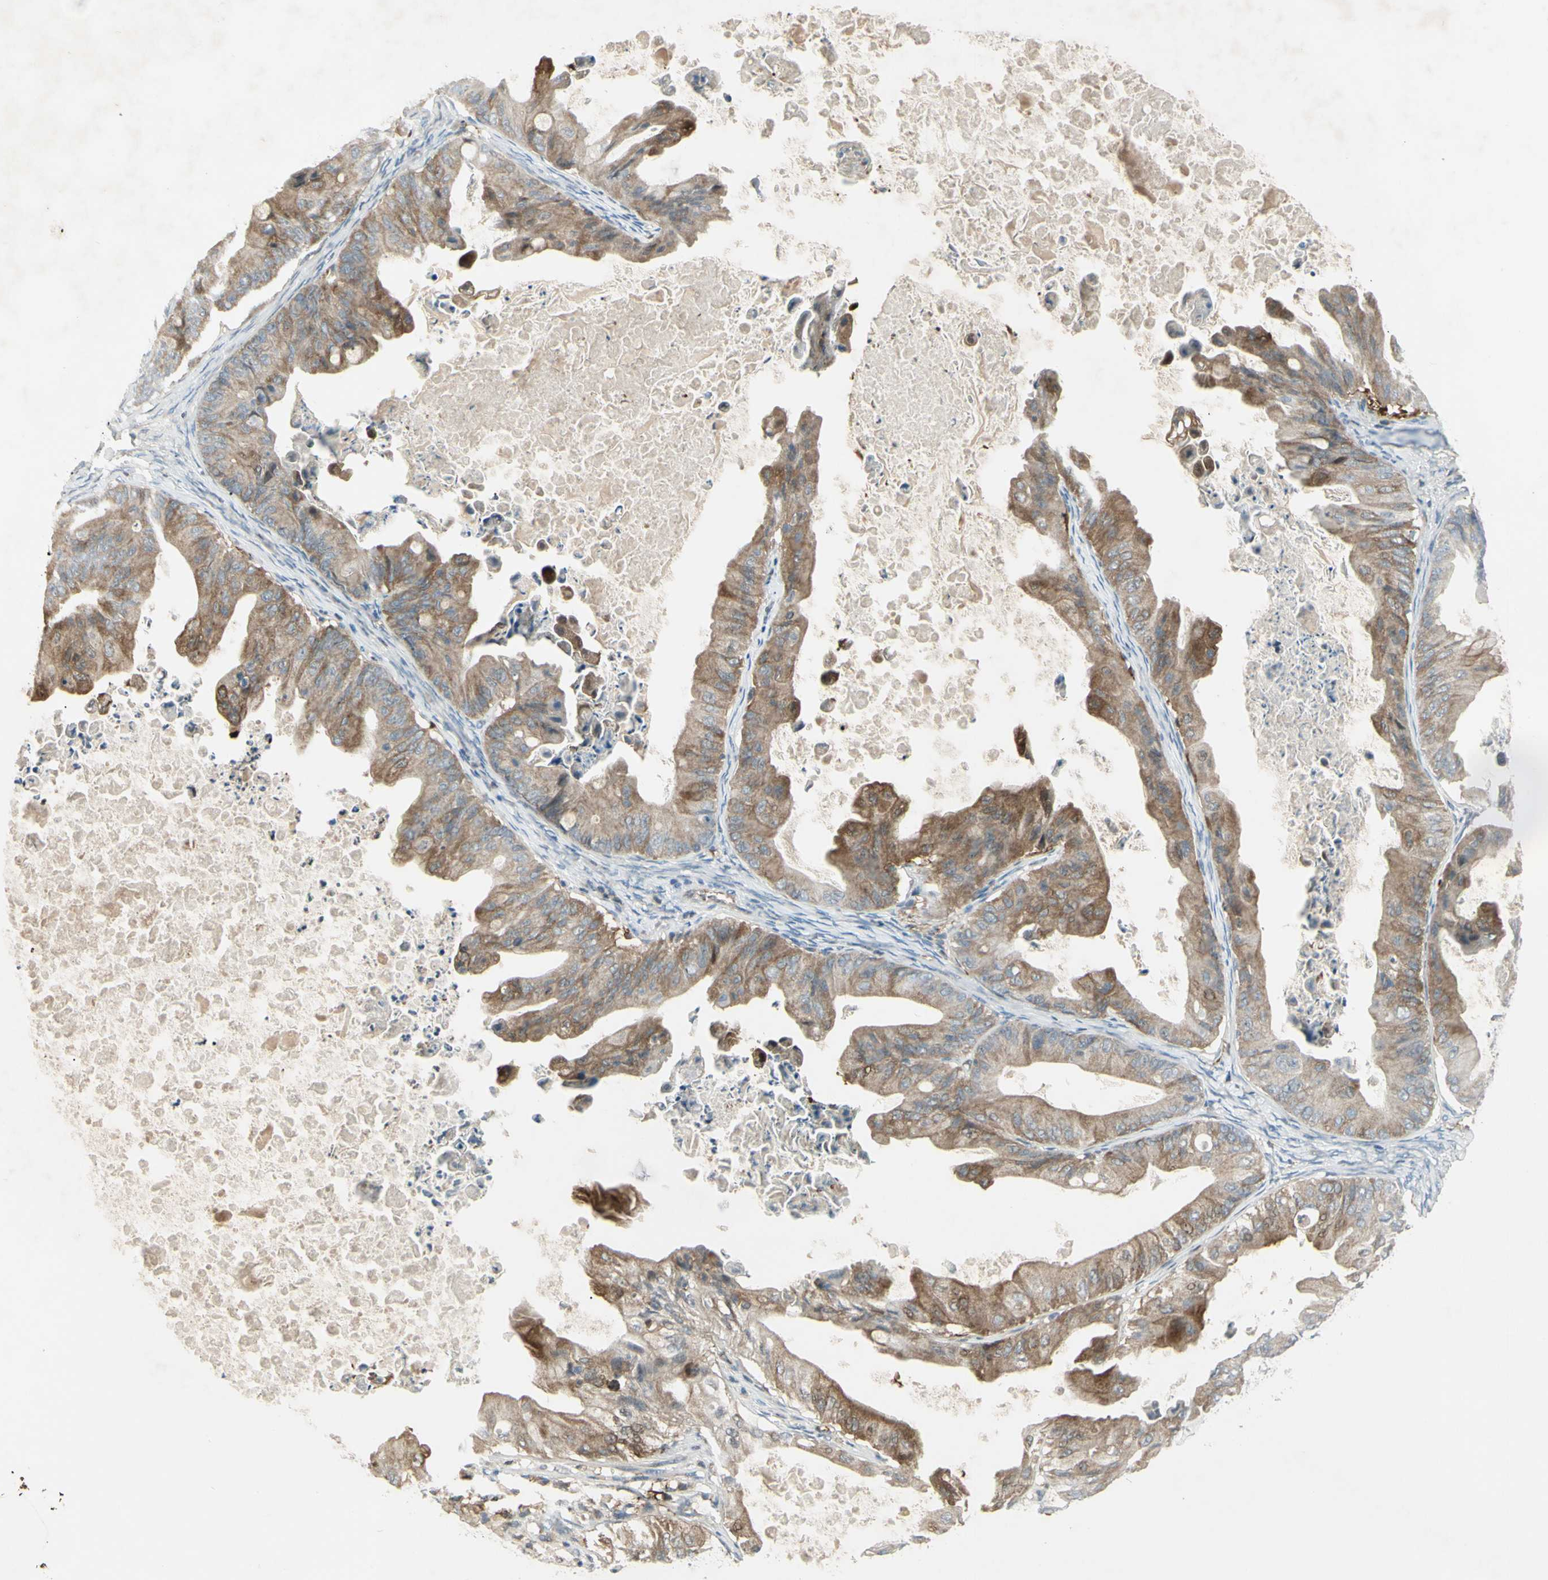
{"staining": {"intensity": "moderate", "quantity": ">75%", "location": "cytoplasmic/membranous"}, "tissue": "ovarian cancer", "cell_type": "Tumor cells", "image_type": "cancer", "snomed": [{"axis": "morphology", "description": "Cystadenocarcinoma, mucinous, NOS"}, {"axis": "topography", "description": "Ovary"}], "caption": "The micrograph displays staining of ovarian cancer (mucinous cystadenocarcinoma), revealing moderate cytoplasmic/membranous protein expression (brown color) within tumor cells.", "gene": "C1orf159", "patient": {"sex": "female", "age": 37}}